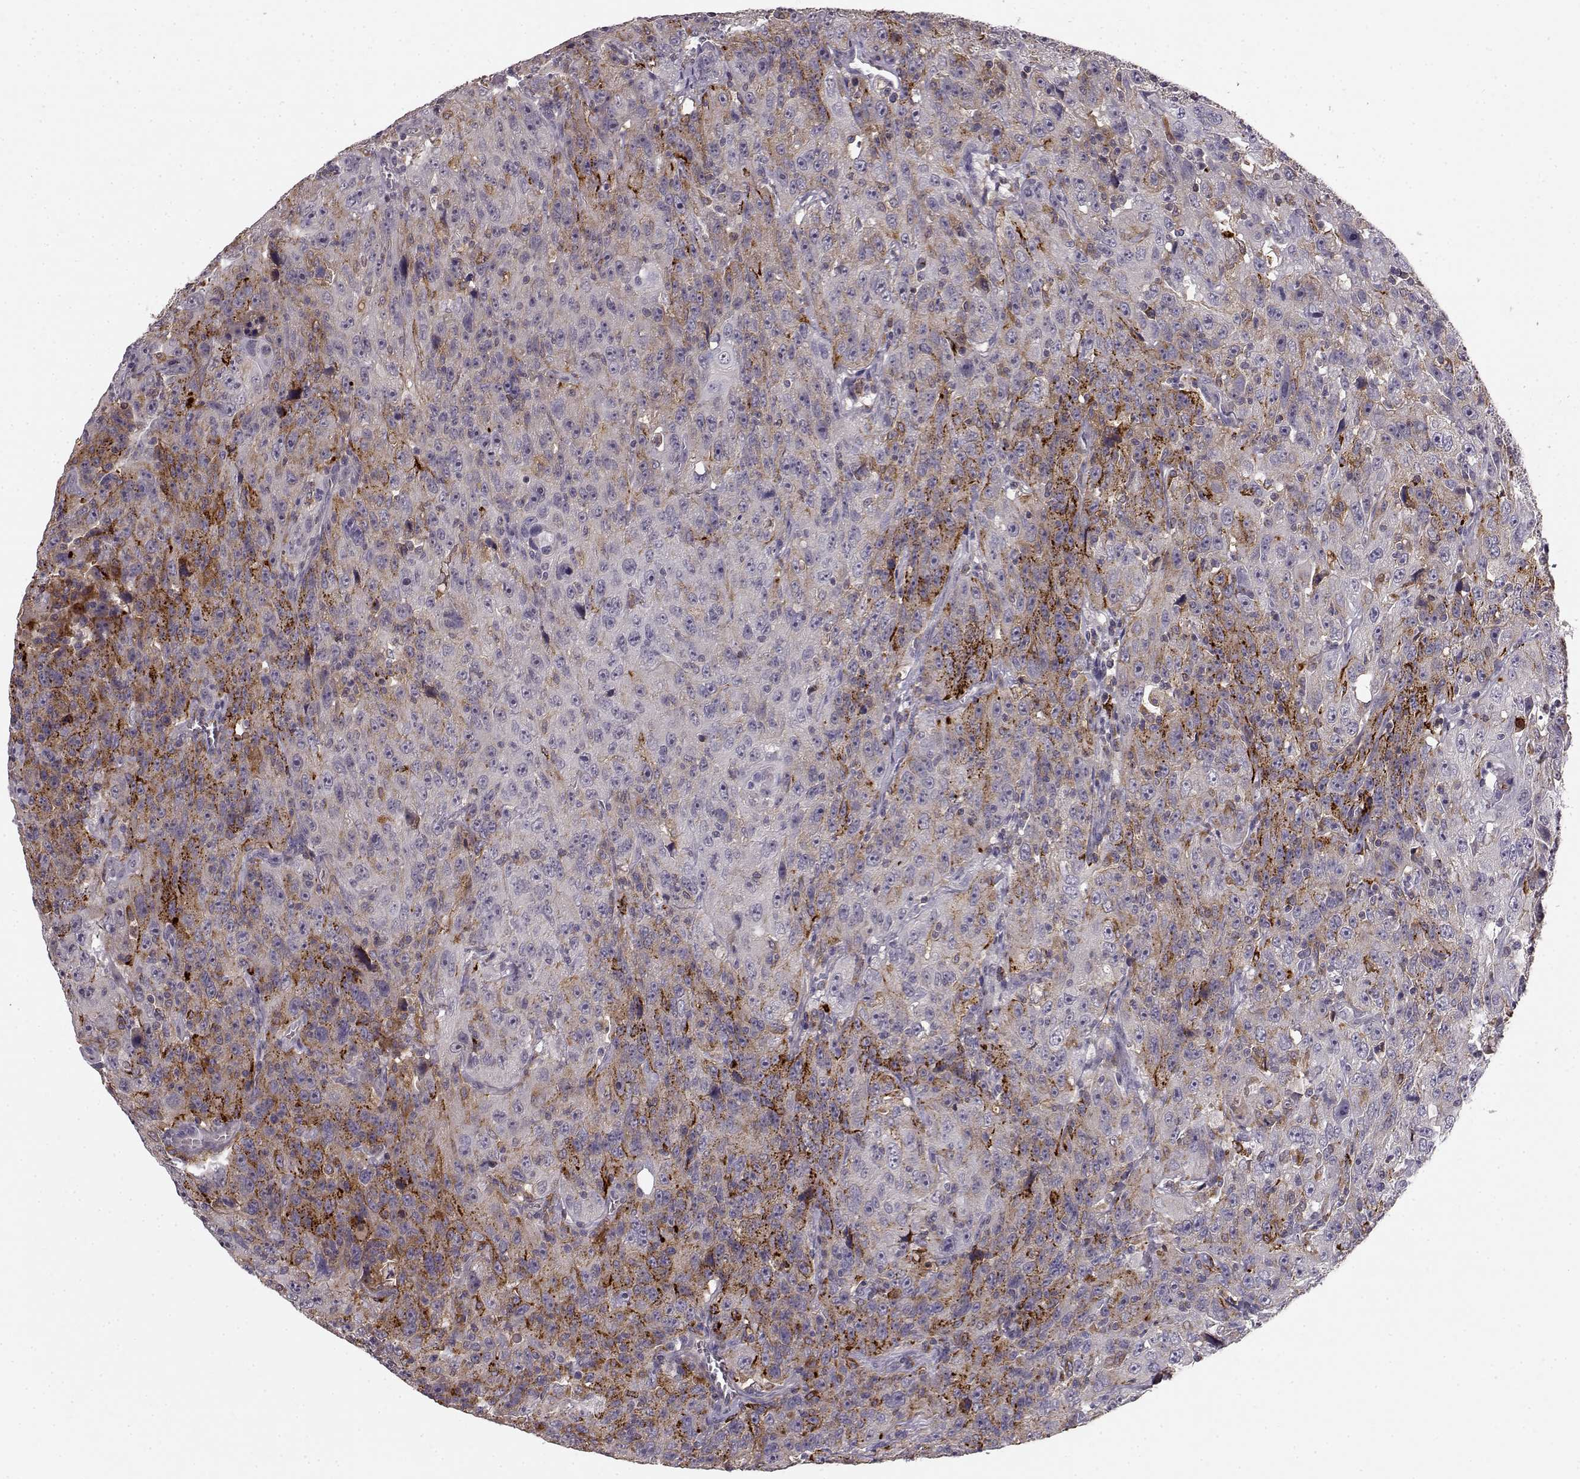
{"staining": {"intensity": "moderate", "quantity": "<25%", "location": "cytoplasmic/membranous"}, "tissue": "urothelial cancer", "cell_type": "Tumor cells", "image_type": "cancer", "snomed": [{"axis": "morphology", "description": "Urothelial carcinoma, NOS"}, {"axis": "morphology", "description": "Urothelial carcinoma, High grade"}, {"axis": "topography", "description": "Urinary bladder"}], "caption": "Protein staining exhibits moderate cytoplasmic/membranous positivity in approximately <25% of tumor cells in urothelial cancer.", "gene": "CCNF", "patient": {"sex": "female", "age": 73}}